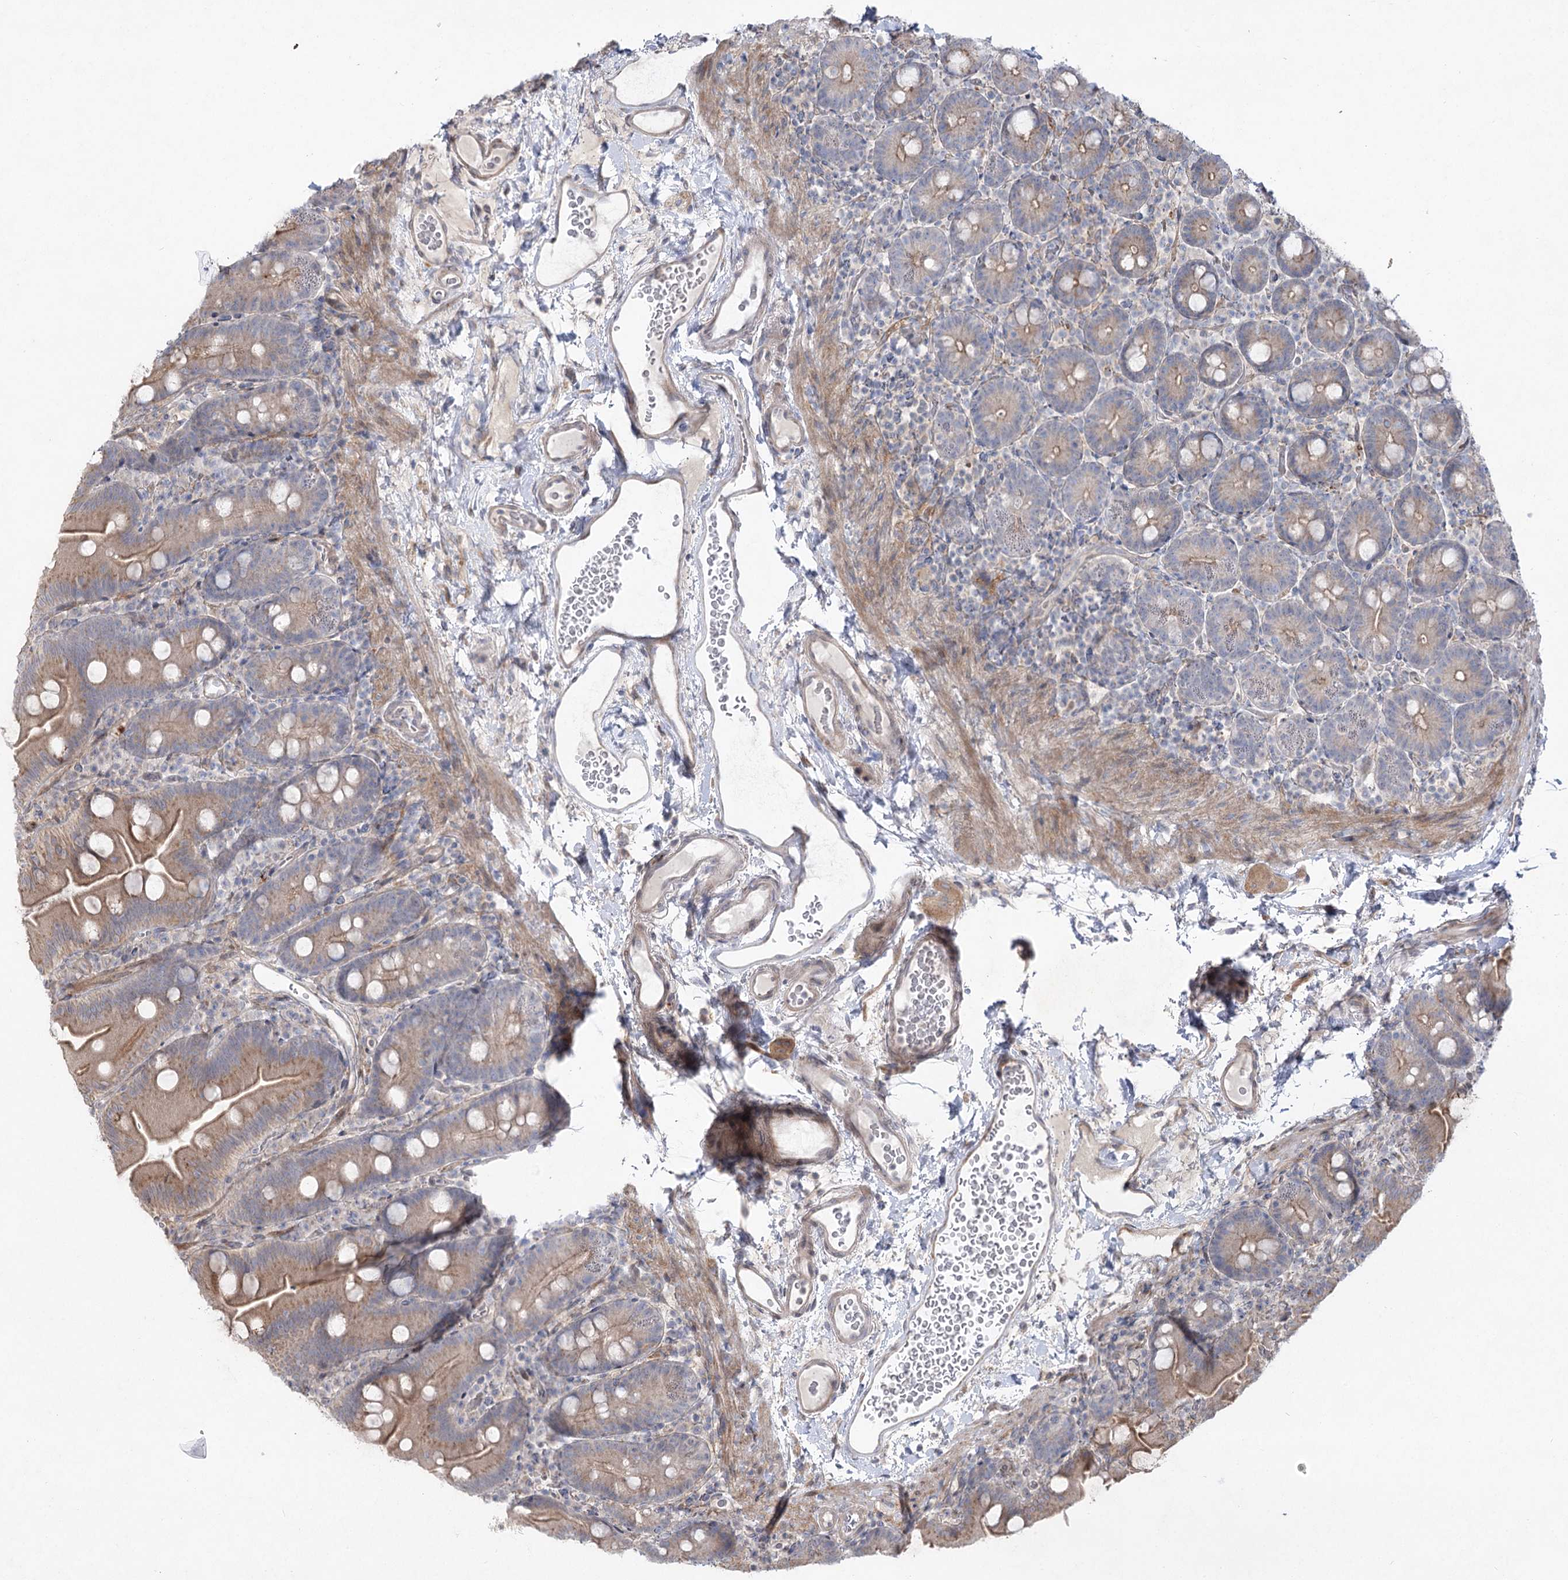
{"staining": {"intensity": "moderate", "quantity": "25%-75%", "location": "cytoplasmic/membranous"}, "tissue": "small intestine", "cell_type": "Glandular cells", "image_type": "normal", "snomed": [{"axis": "morphology", "description": "Normal tissue, NOS"}, {"axis": "topography", "description": "Small intestine"}], "caption": "IHC of normal small intestine reveals medium levels of moderate cytoplasmic/membranous staining in about 25%-75% of glandular cells.", "gene": "SH3BP5L", "patient": {"sex": "female", "age": 68}}